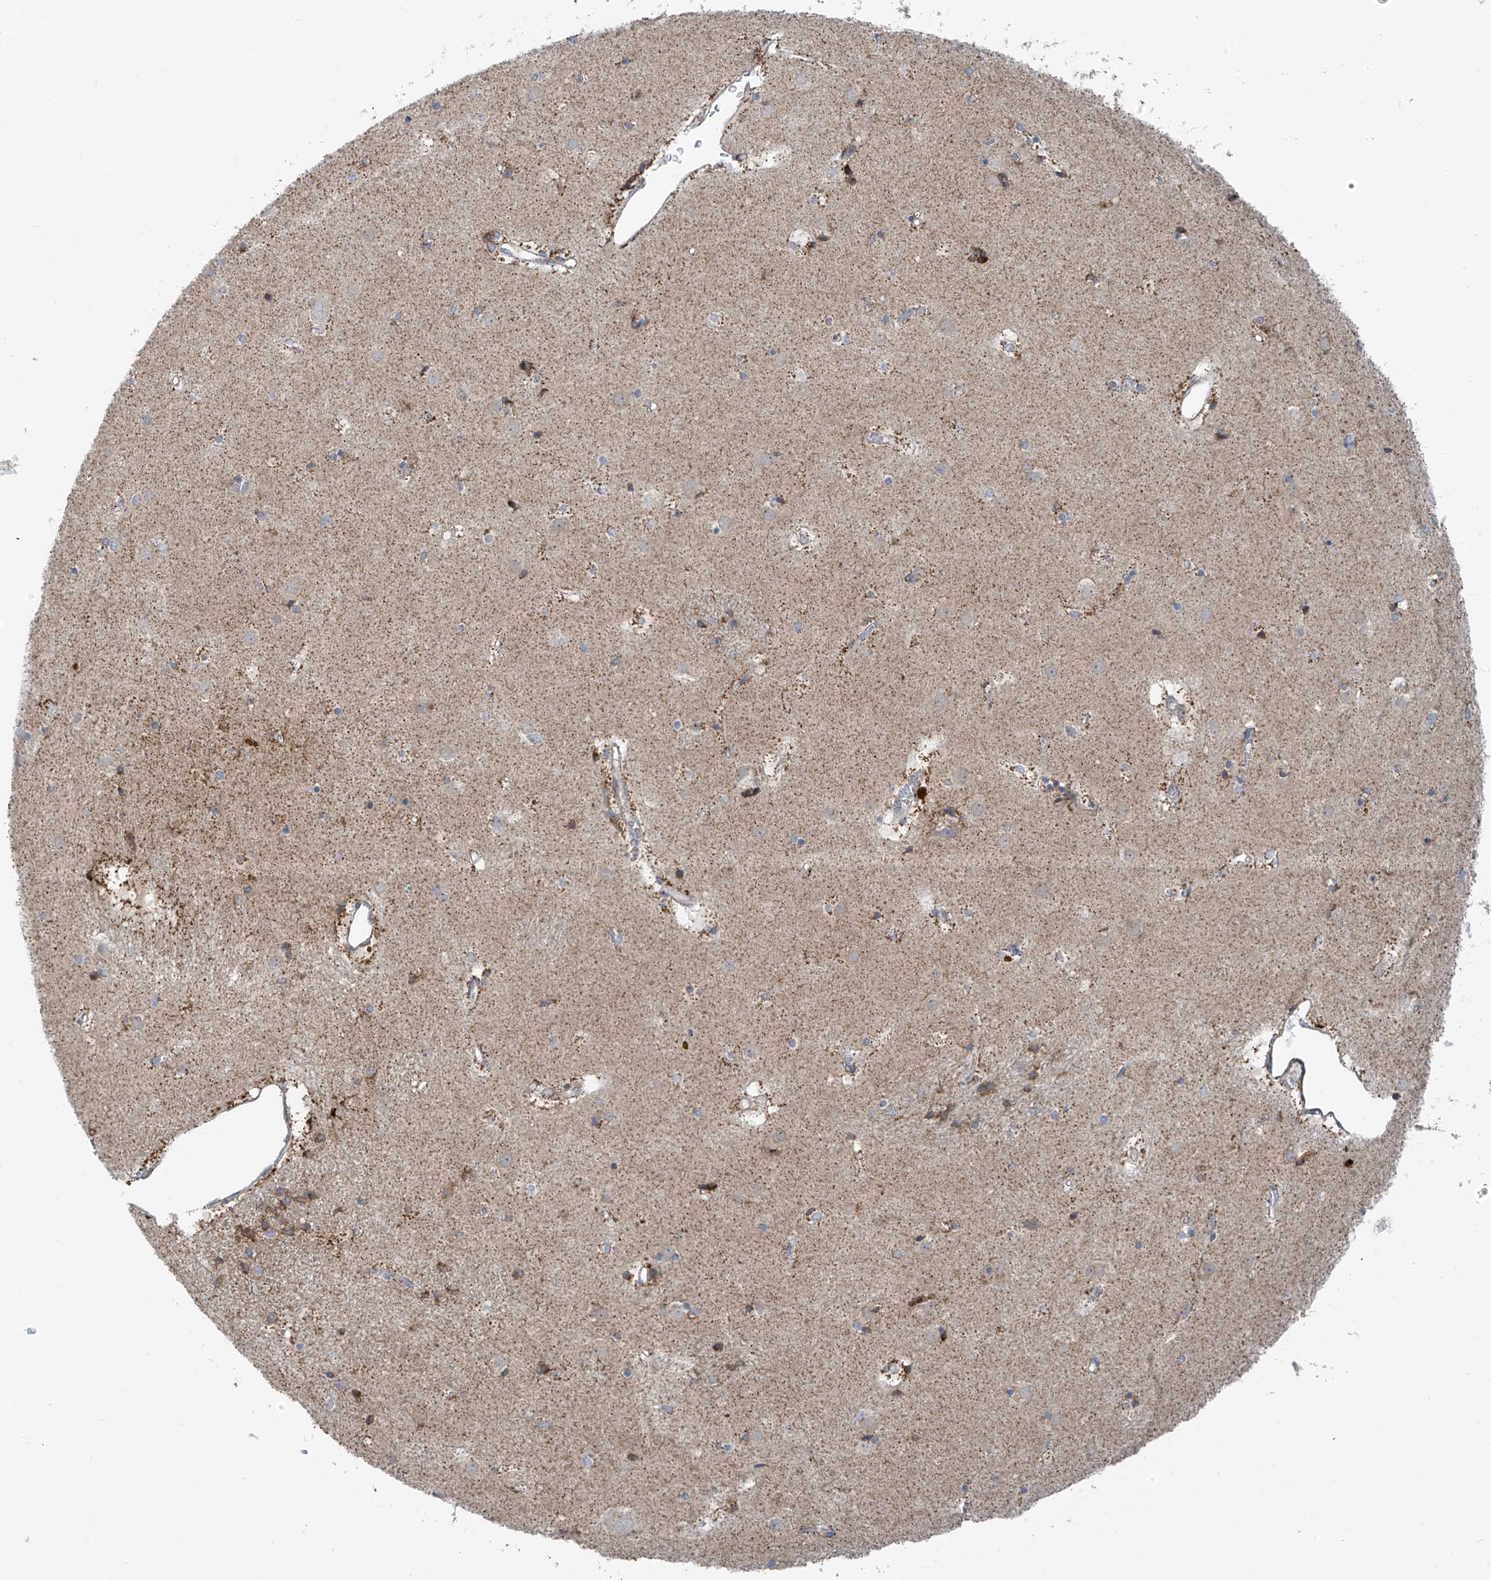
{"staining": {"intensity": "moderate", "quantity": "<25%", "location": "cytoplasmic/membranous"}, "tissue": "caudate", "cell_type": "Glial cells", "image_type": "normal", "snomed": [{"axis": "morphology", "description": "Normal tissue, NOS"}, {"axis": "topography", "description": "Lateral ventricle wall"}], "caption": "The photomicrograph demonstrates staining of benign caudate, revealing moderate cytoplasmic/membranous protein expression (brown color) within glial cells. (DAB (3,3'-diaminobenzidine) = brown stain, brightfield microscopy at high magnification).", "gene": "EOMES", "patient": {"sex": "male", "age": 70}}